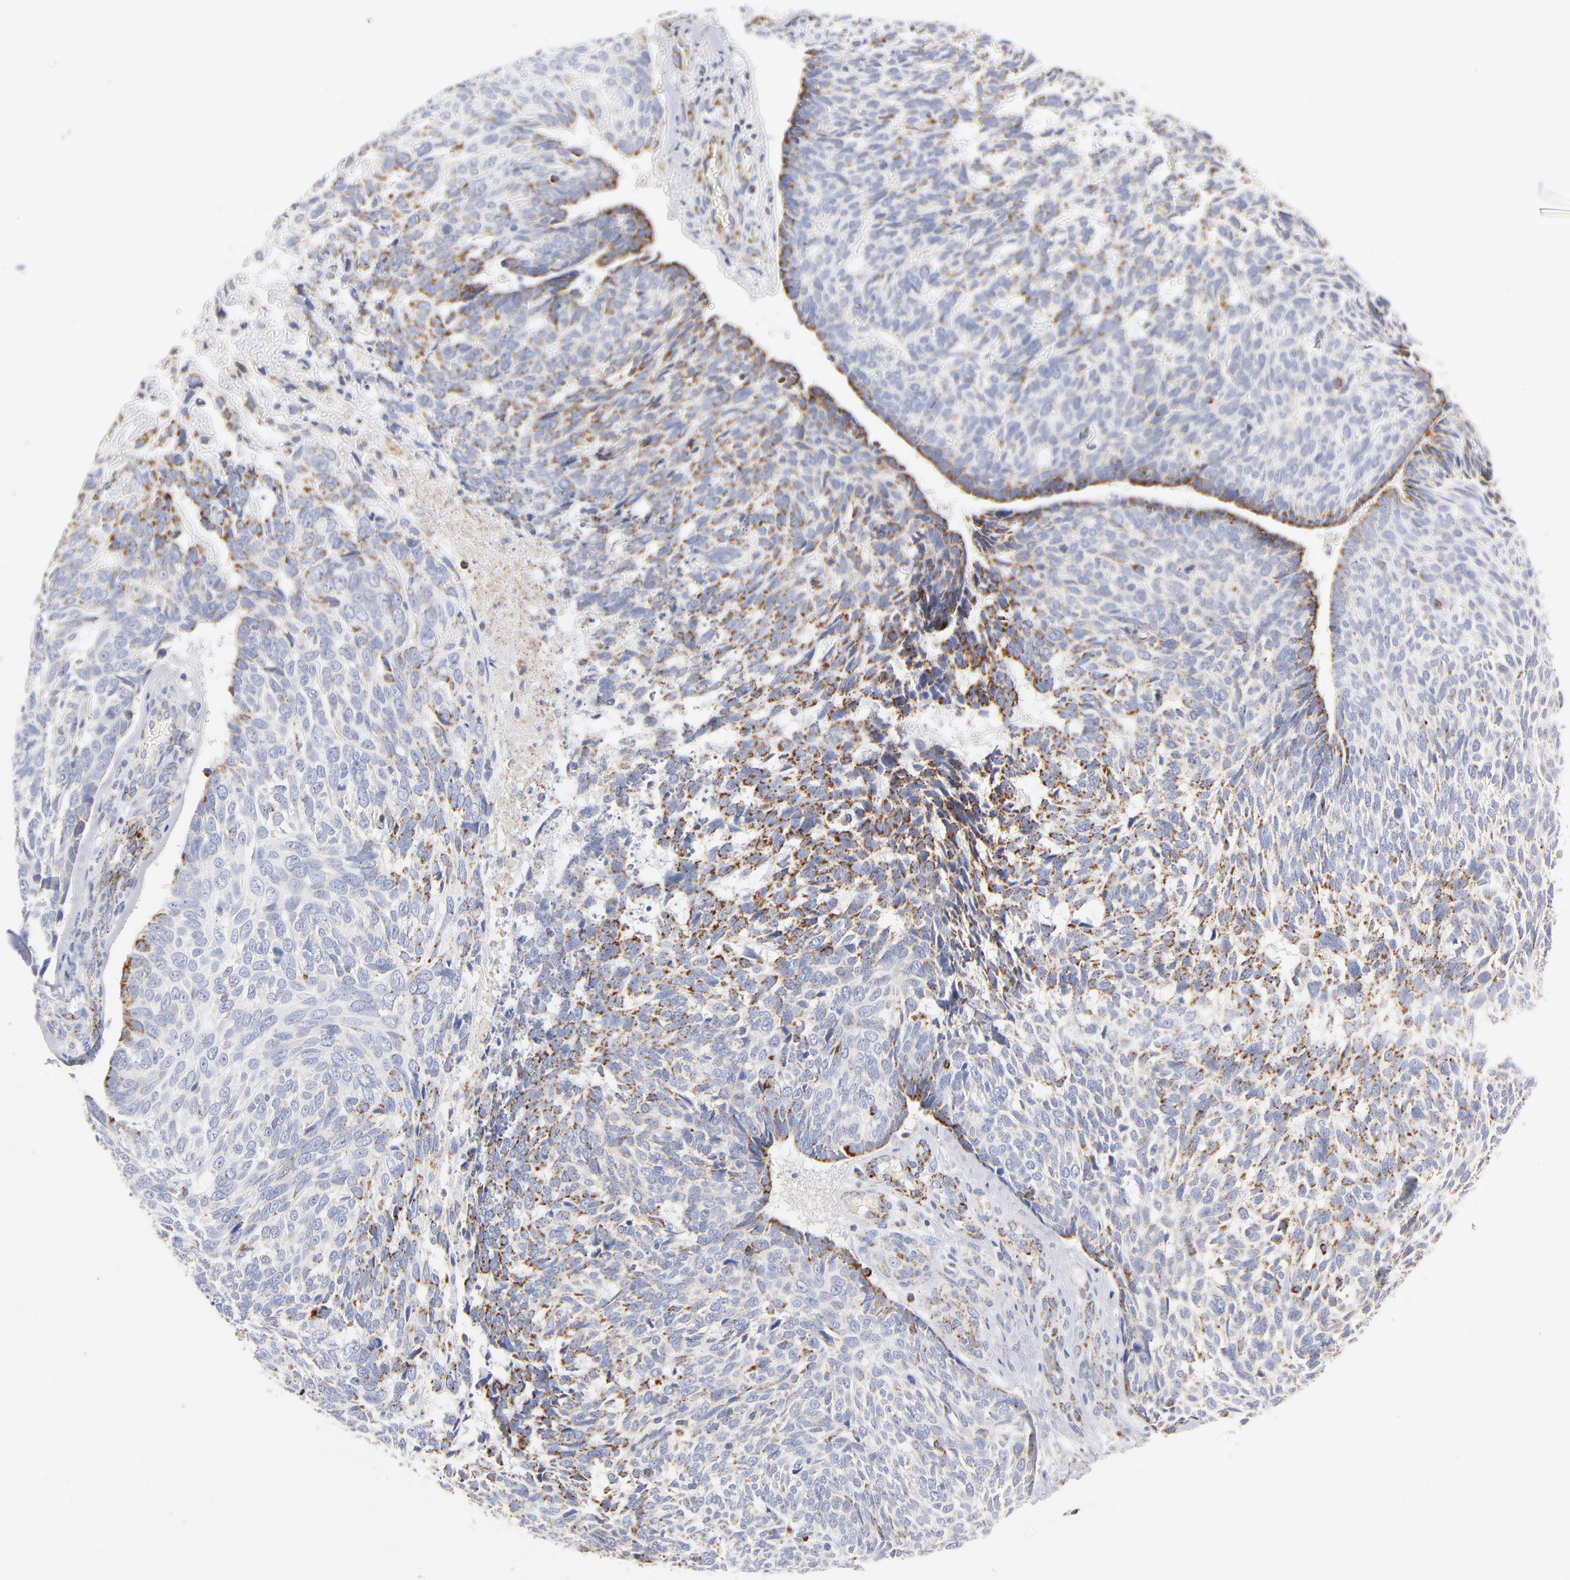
{"staining": {"intensity": "moderate", "quantity": "25%-75%", "location": "cytoplasmic/membranous"}, "tissue": "skin cancer", "cell_type": "Tumor cells", "image_type": "cancer", "snomed": [{"axis": "morphology", "description": "Basal cell carcinoma"}, {"axis": "topography", "description": "Skin"}], "caption": "Immunohistochemical staining of human skin cancer displays medium levels of moderate cytoplasmic/membranous expression in approximately 25%-75% of tumor cells.", "gene": "DLAT", "patient": {"sex": "male", "age": 72}}